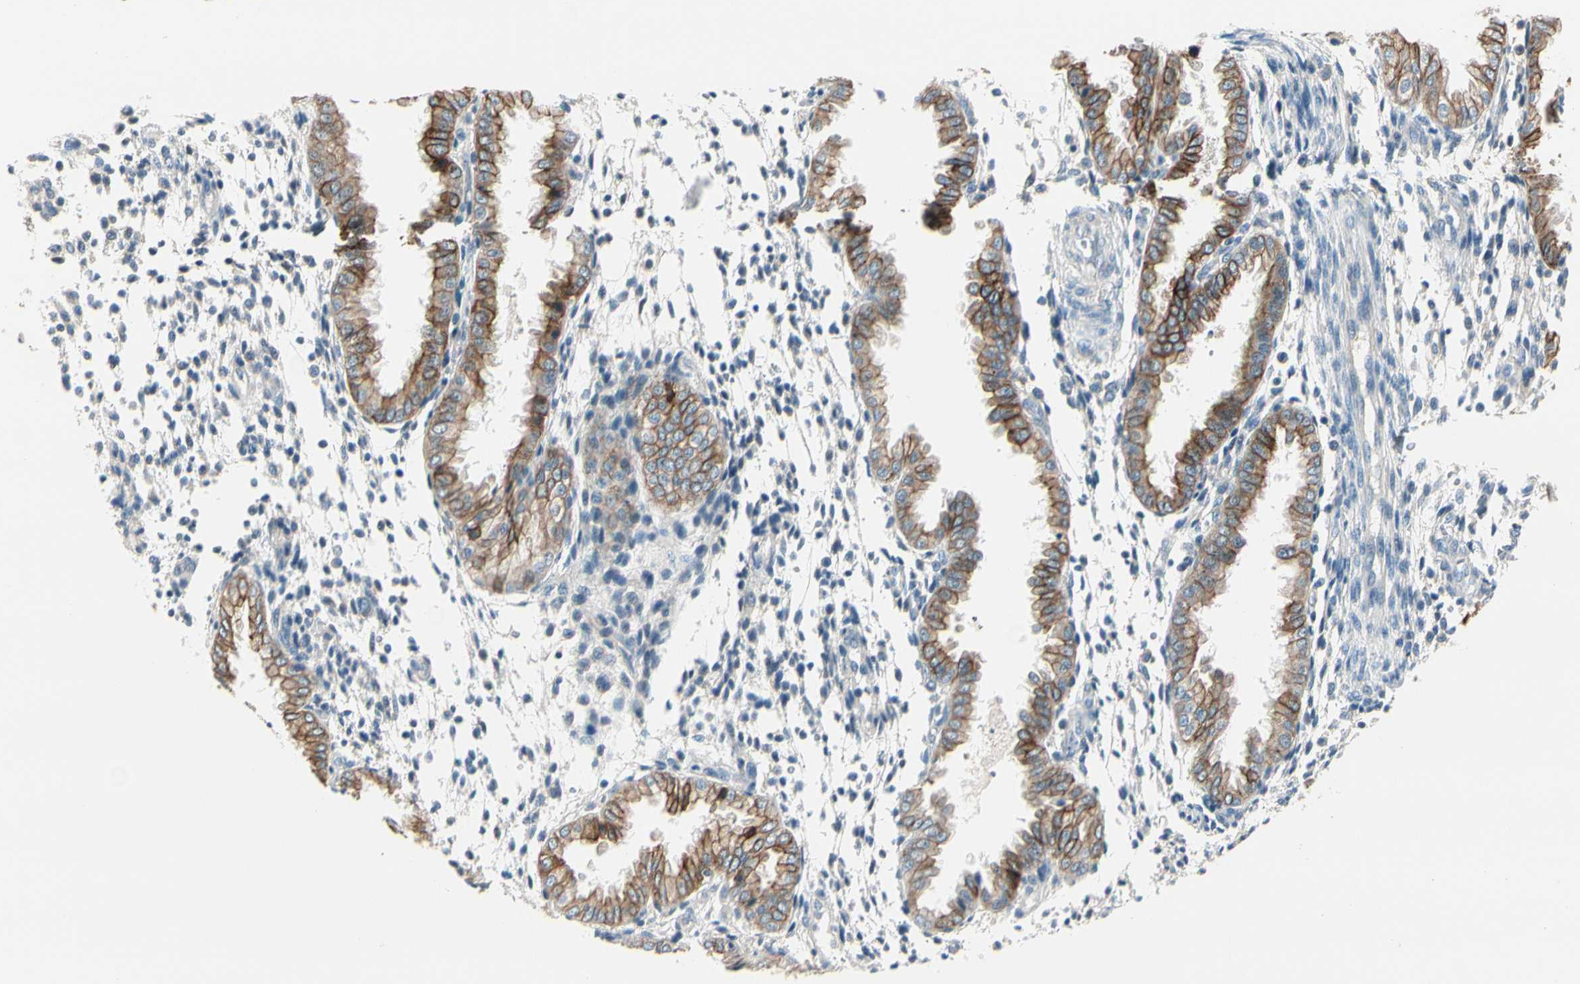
{"staining": {"intensity": "negative", "quantity": "none", "location": "none"}, "tissue": "endometrium", "cell_type": "Cells in endometrial stroma", "image_type": "normal", "snomed": [{"axis": "morphology", "description": "Normal tissue, NOS"}, {"axis": "topography", "description": "Endometrium"}], "caption": "DAB immunohistochemical staining of normal endometrium reveals no significant expression in cells in endometrial stroma. Nuclei are stained in blue.", "gene": "DUSP12", "patient": {"sex": "female", "age": 33}}